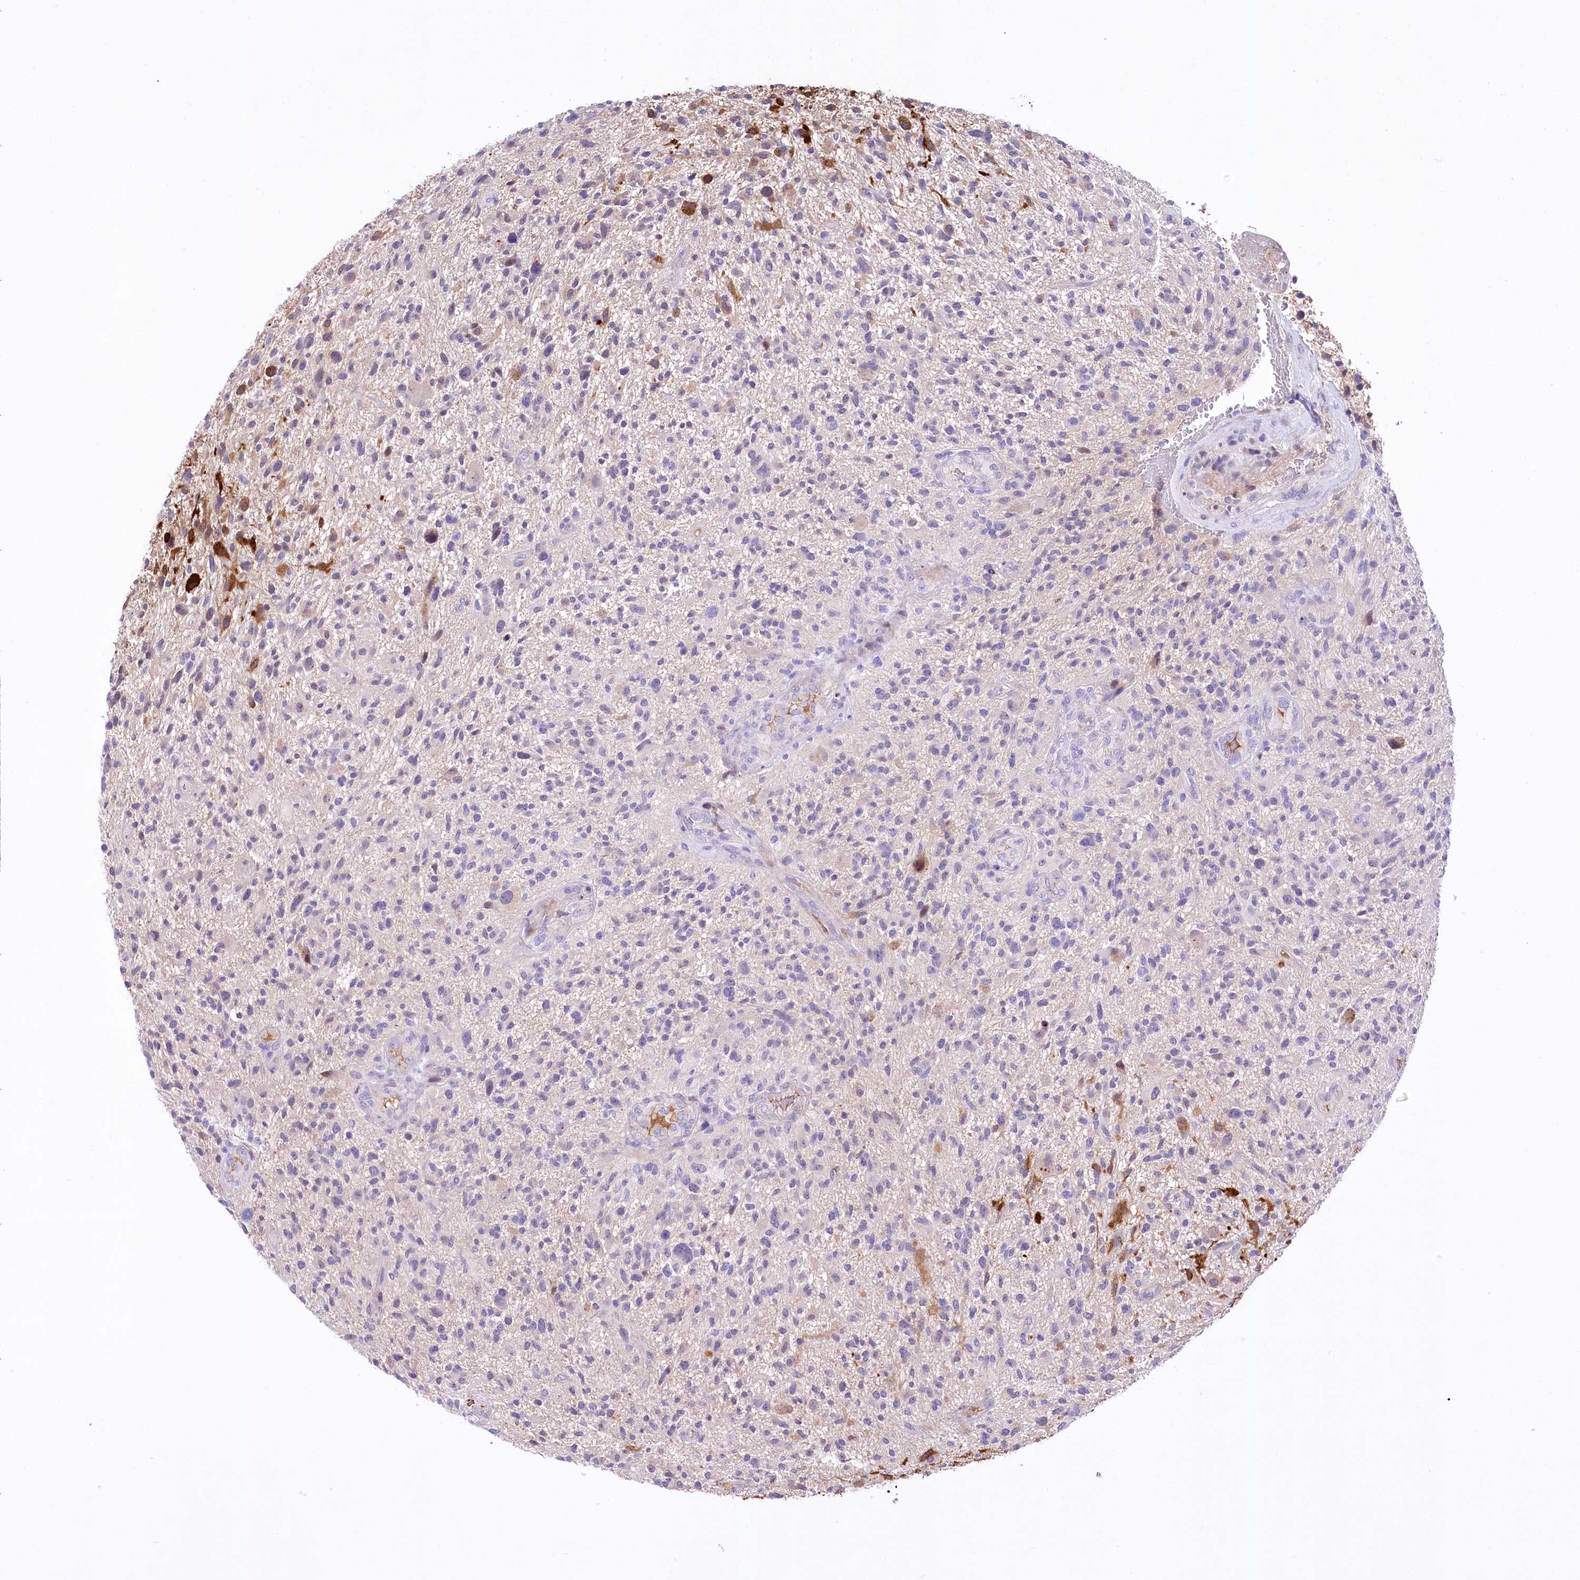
{"staining": {"intensity": "moderate", "quantity": "<25%", "location": "cytoplasmic/membranous"}, "tissue": "glioma", "cell_type": "Tumor cells", "image_type": "cancer", "snomed": [{"axis": "morphology", "description": "Glioma, malignant, High grade"}, {"axis": "topography", "description": "Brain"}], "caption": "Malignant high-grade glioma stained with a brown dye demonstrates moderate cytoplasmic/membranous positive expression in approximately <25% of tumor cells.", "gene": "CEP164", "patient": {"sex": "male", "age": 47}}